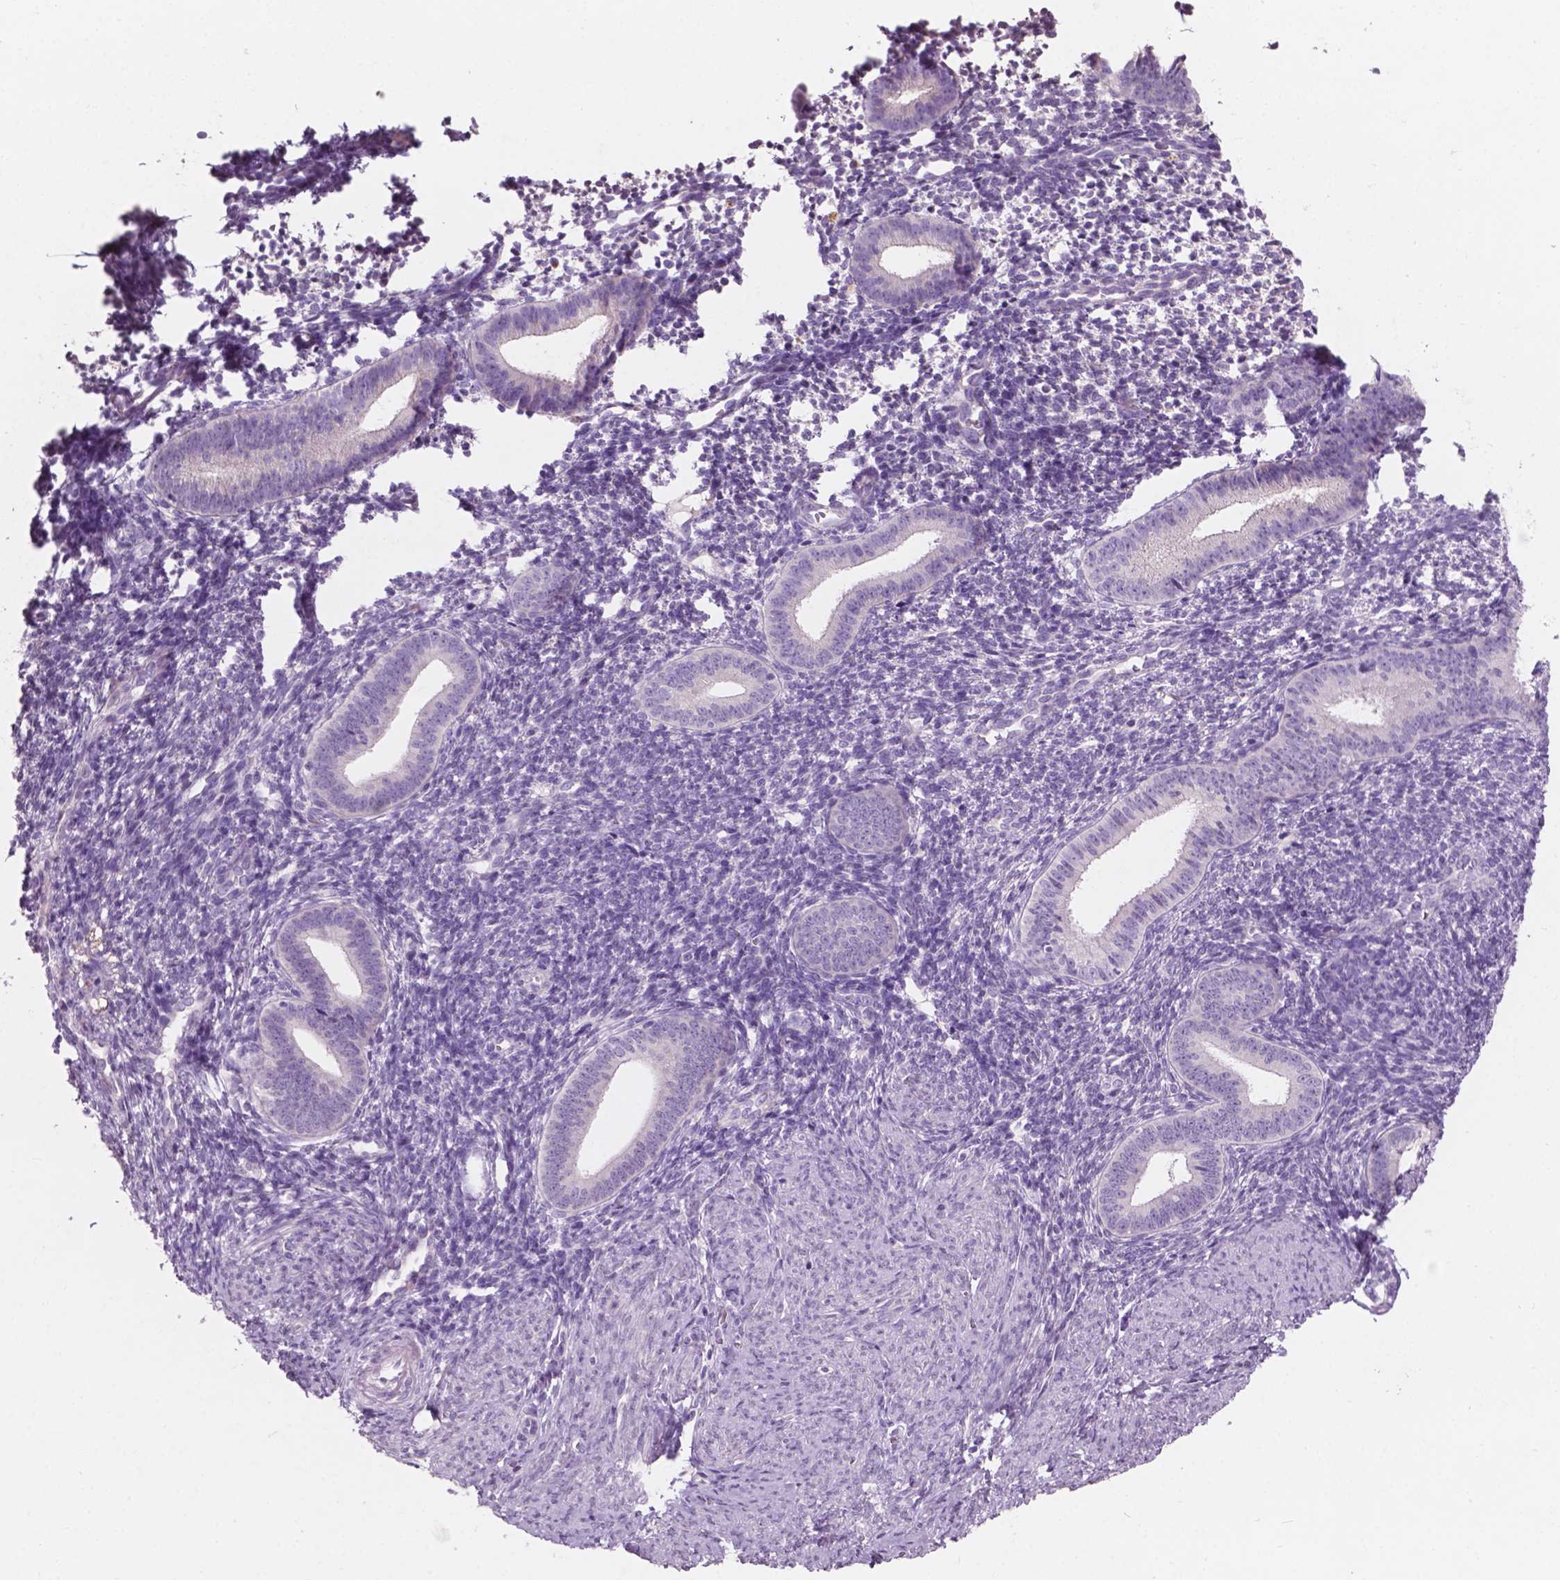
{"staining": {"intensity": "negative", "quantity": "none", "location": "none"}, "tissue": "endometrium", "cell_type": "Cells in endometrial stroma", "image_type": "normal", "snomed": [{"axis": "morphology", "description": "Normal tissue, NOS"}, {"axis": "topography", "description": "Endometrium"}], "caption": "High magnification brightfield microscopy of benign endometrium stained with DAB (3,3'-diaminobenzidine) (brown) and counterstained with hematoxylin (blue): cells in endometrial stroma show no significant staining. (DAB (3,3'-diaminobenzidine) immunohistochemistry visualized using brightfield microscopy, high magnification).", "gene": "AWAT1", "patient": {"sex": "female", "age": 40}}